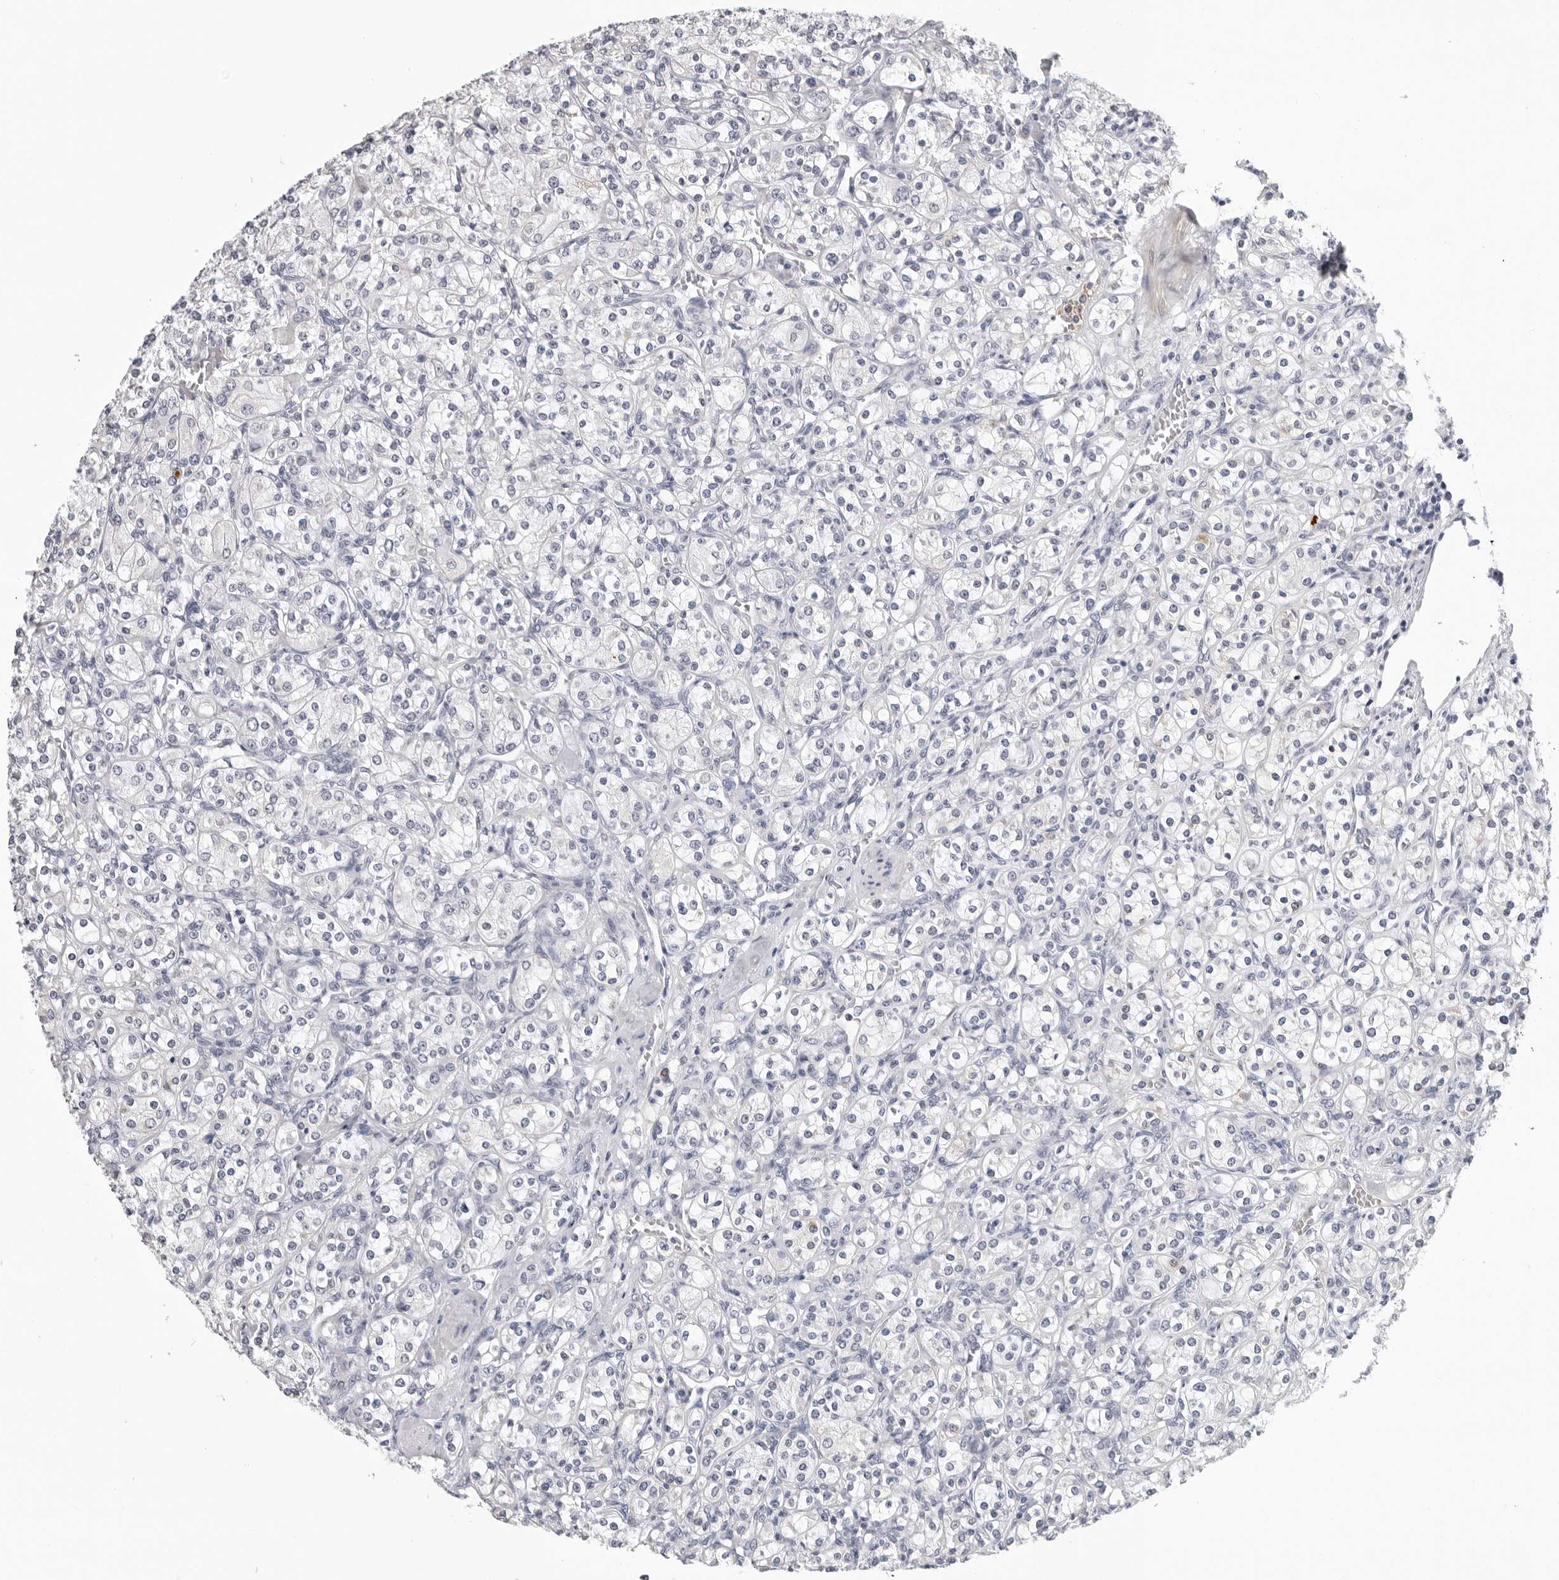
{"staining": {"intensity": "negative", "quantity": "none", "location": "none"}, "tissue": "renal cancer", "cell_type": "Tumor cells", "image_type": "cancer", "snomed": [{"axis": "morphology", "description": "Adenocarcinoma, NOS"}, {"axis": "topography", "description": "Kidney"}], "caption": "IHC photomicrograph of neoplastic tissue: human renal adenocarcinoma stained with DAB (3,3'-diaminobenzidine) shows no significant protein expression in tumor cells.", "gene": "ZNF502", "patient": {"sex": "male", "age": 77}}